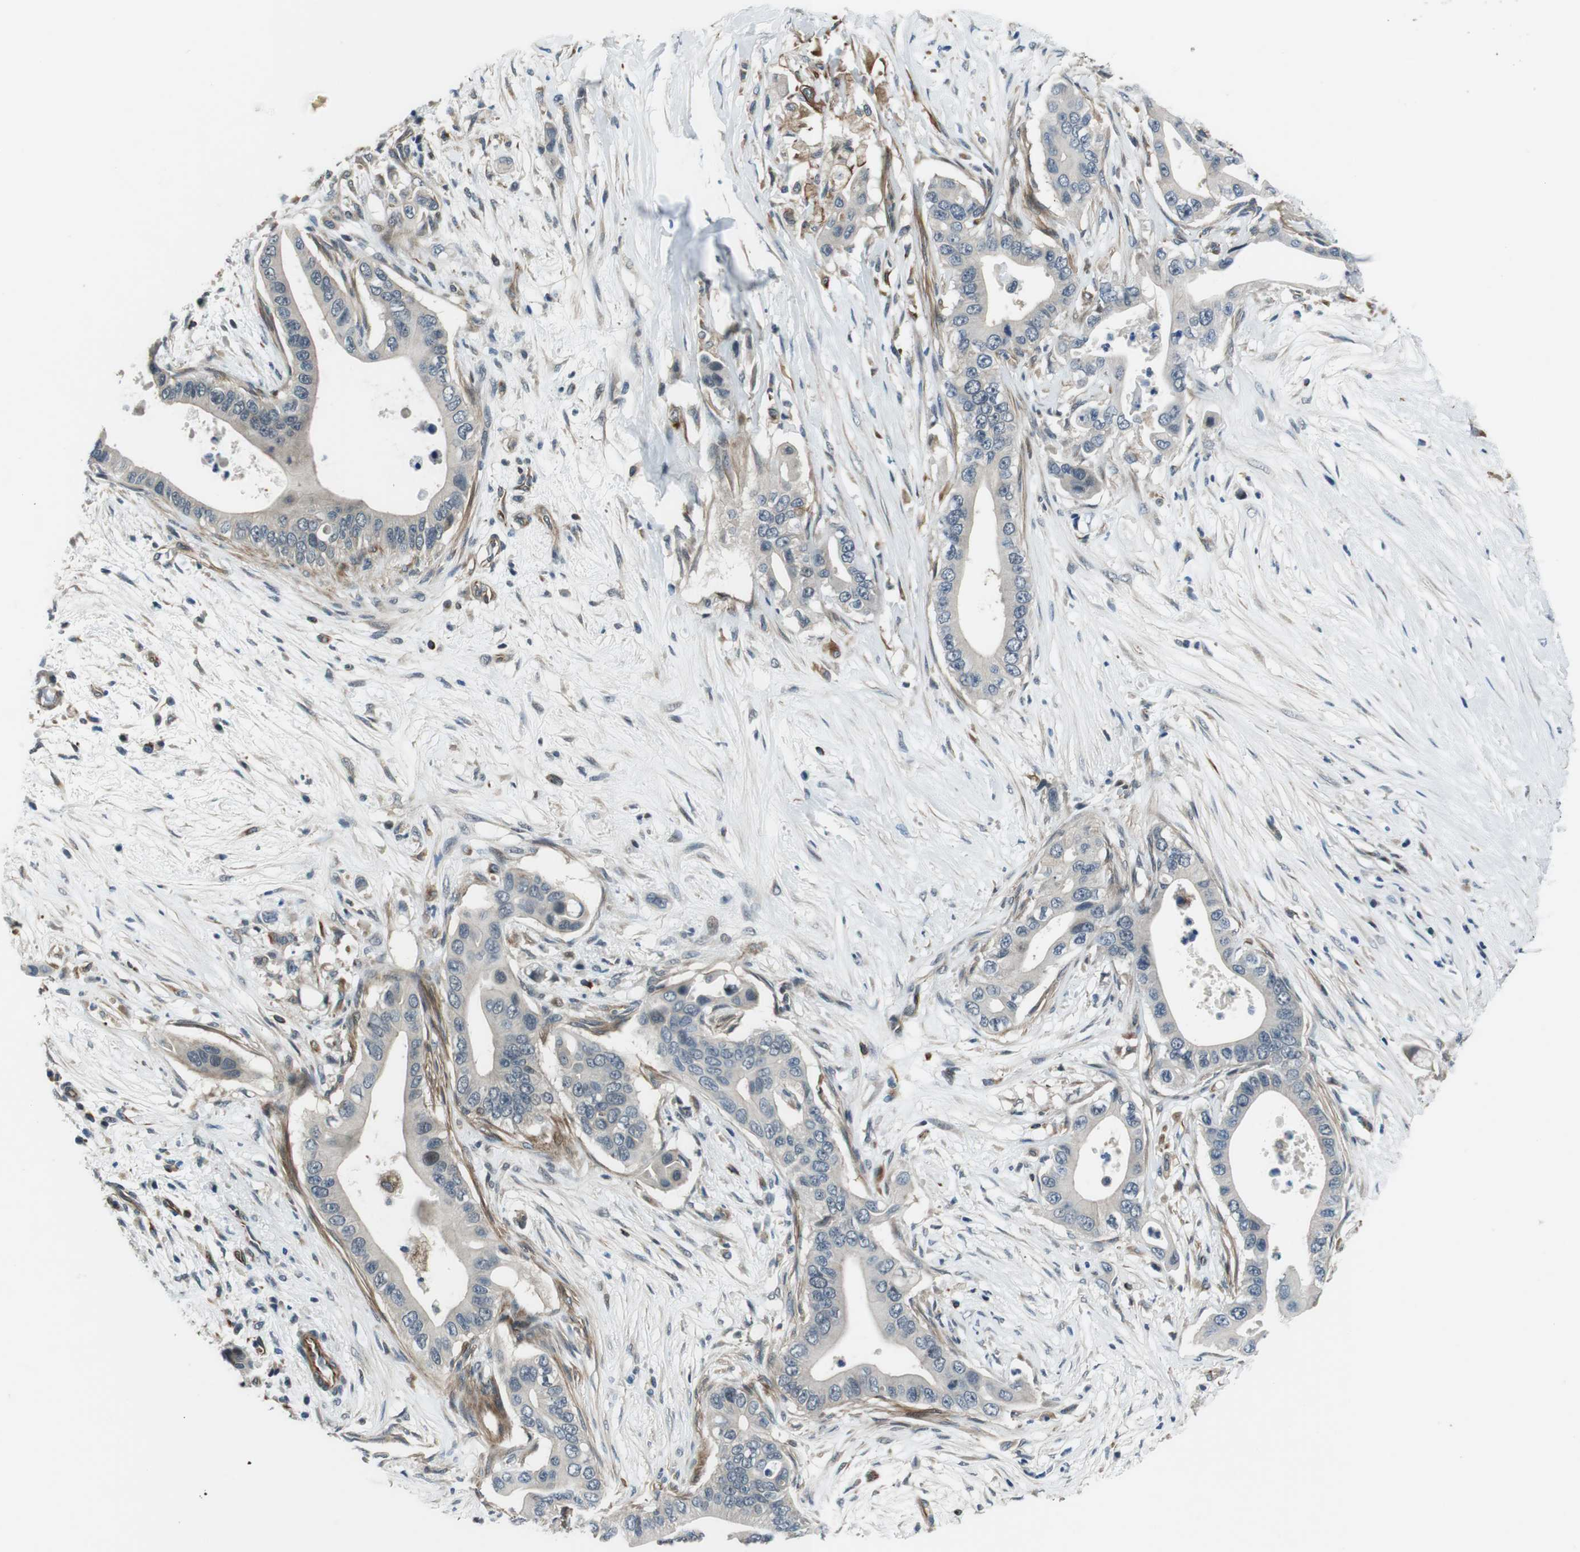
{"staining": {"intensity": "negative", "quantity": "none", "location": "none"}, "tissue": "pancreatic cancer", "cell_type": "Tumor cells", "image_type": "cancer", "snomed": [{"axis": "morphology", "description": "Adenocarcinoma, NOS"}, {"axis": "topography", "description": "Pancreas"}], "caption": "IHC of human pancreatic cancer (adenocarcinoma) demonstrates no expression in tumor cells.", "gene": "LRRC49", "patient": {"sex": "male", "age": 77}}